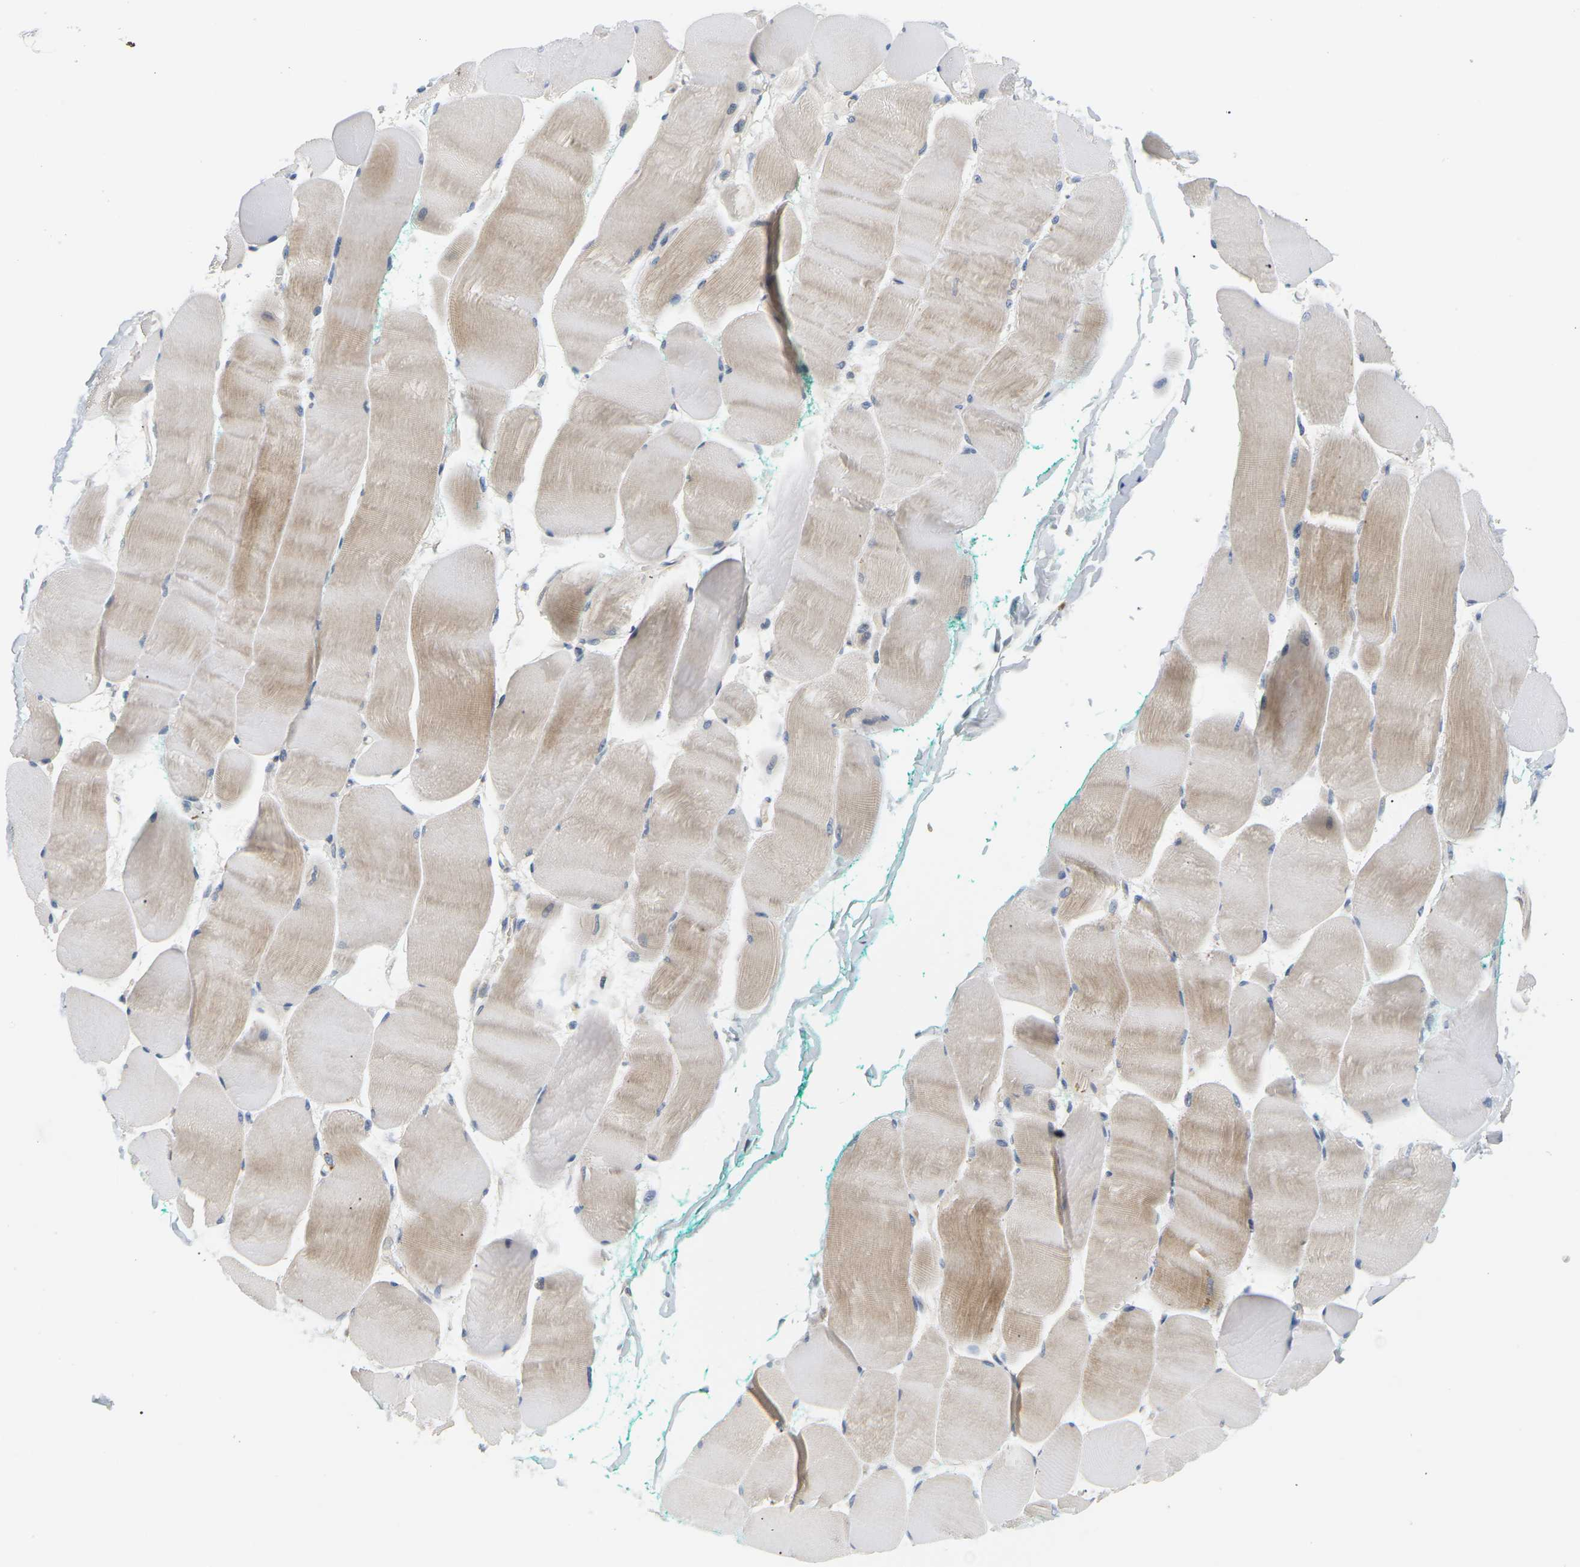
{"staining": {"intensity": "weak", "quantity": "25%-75%", "location": "cytoplasmic/membranous"}, "tissue": "skeletal muscle", "cell_type": "Myocytes", "image_type": "normal", "snomed": [{"axis": "morphology", "description": "Normal tissue, NOS"}, {"axis": "morphology", "description": "Squamous cell carcinoma, NOS"}, {"axis": "topography", "description": "Skeletal muscle"}], "caption": "Weak cytoplasmic/membranous positivity for a protein is present in approximately 25%-75% of myocytes of normal skeletal muscle using immunohistochemistry (IHC).", "gene": "EVA1C", "patient": {"sex": "male", "age": 51}}